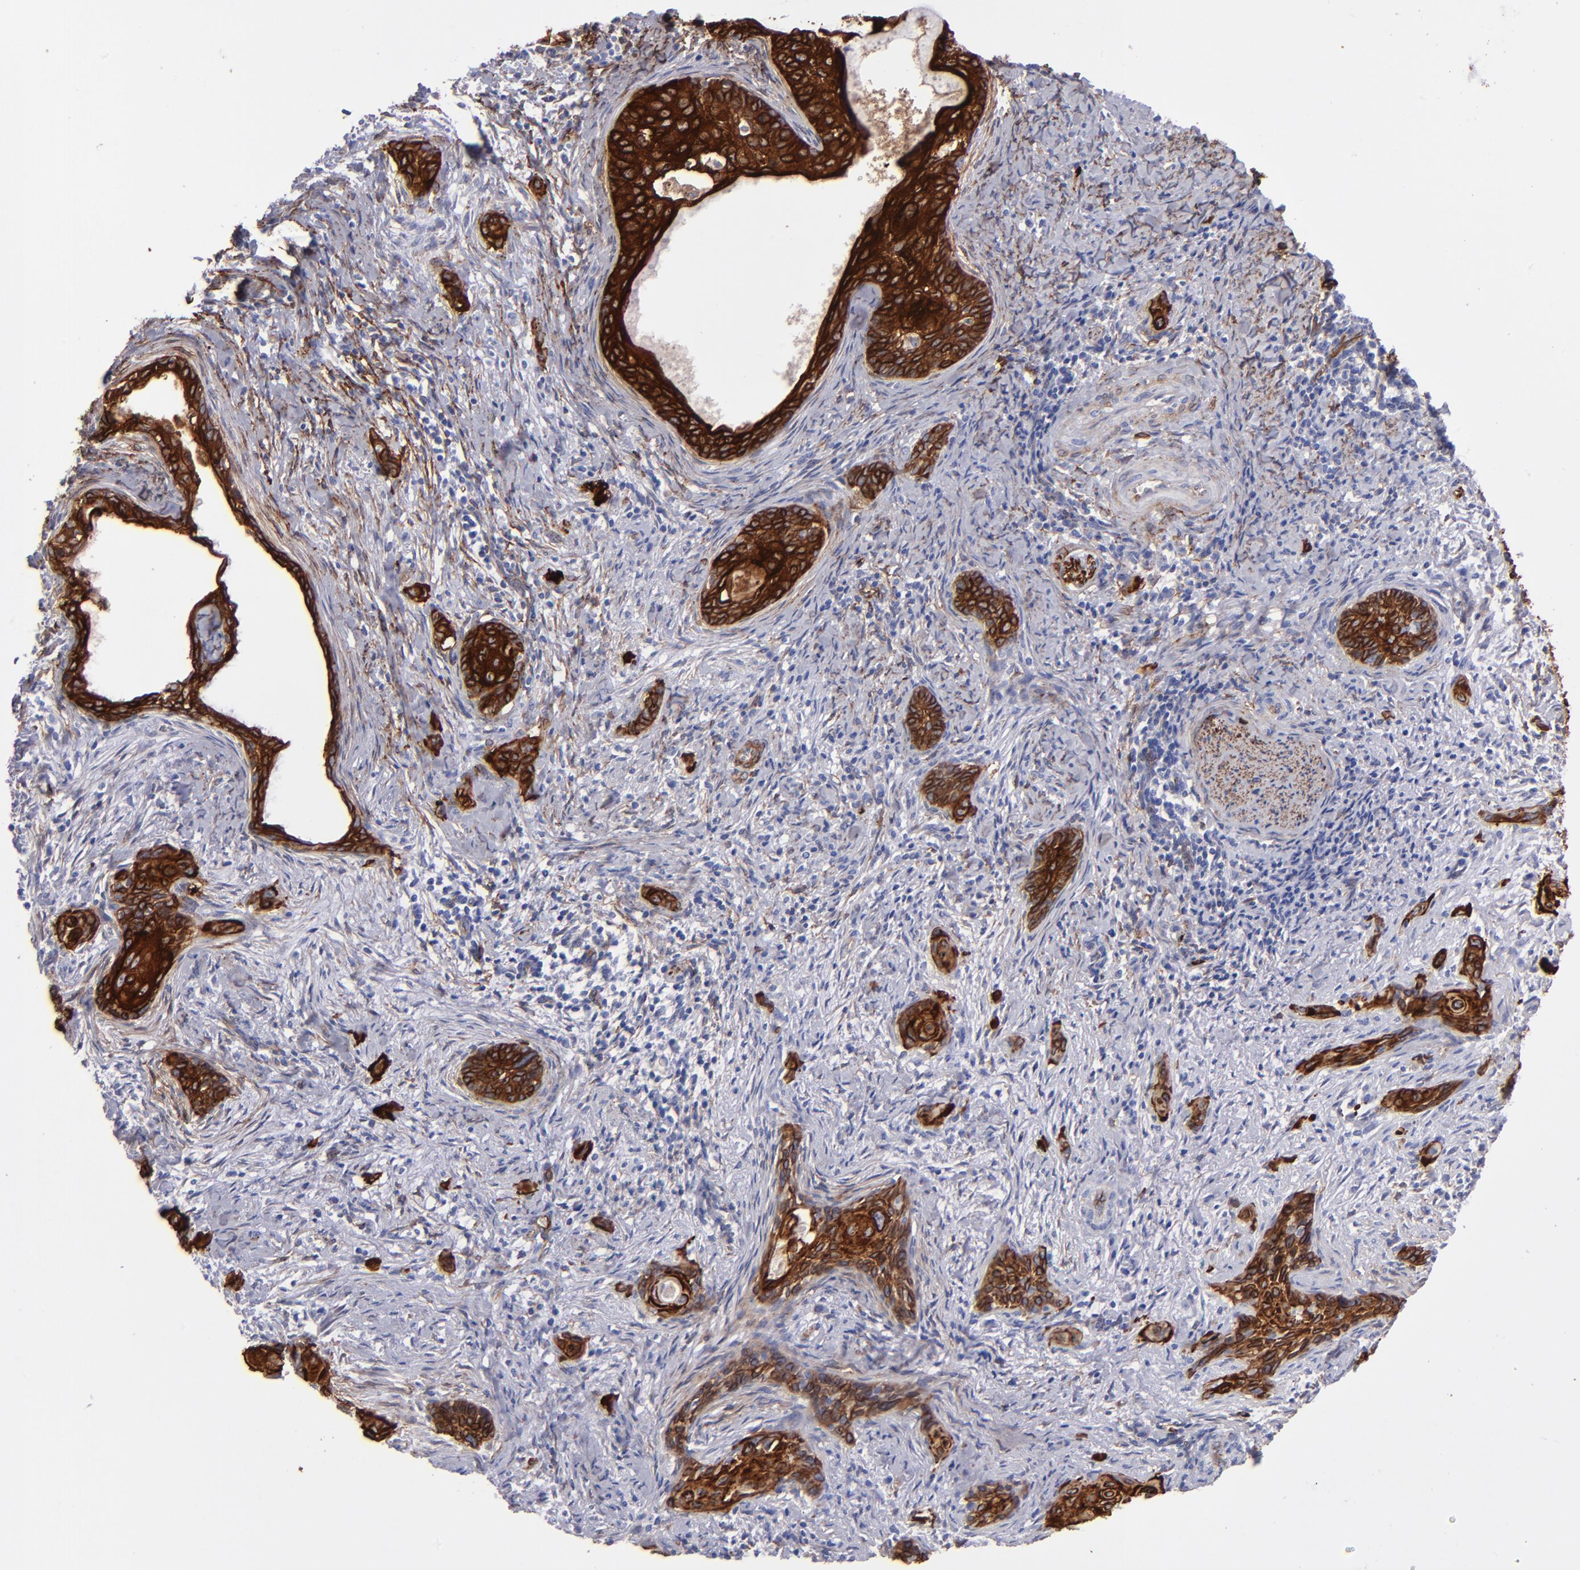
{"staining": {"intensity": "strong", "quantity": ">75%", "location": "cytoplasmic/membranous"}, "tissue": "cervical cancer", "cell_type": "Tumor cells", "image_type": "cancer", "snomed": [{"axis": "morphology", "description": "Squamous cell carcinoma, NOS"}, {"axis": "topography", "description": "Cervix"}], "caption": "Protein positivity by immunohistochemistry exhibits strong cytoplasmic/membranous positivity in approximately >75% of tumor cells in cervical squamous cell carcinoma.", "gene": "AHNAK2", "patient": {"sex": "female", "age": 33}}